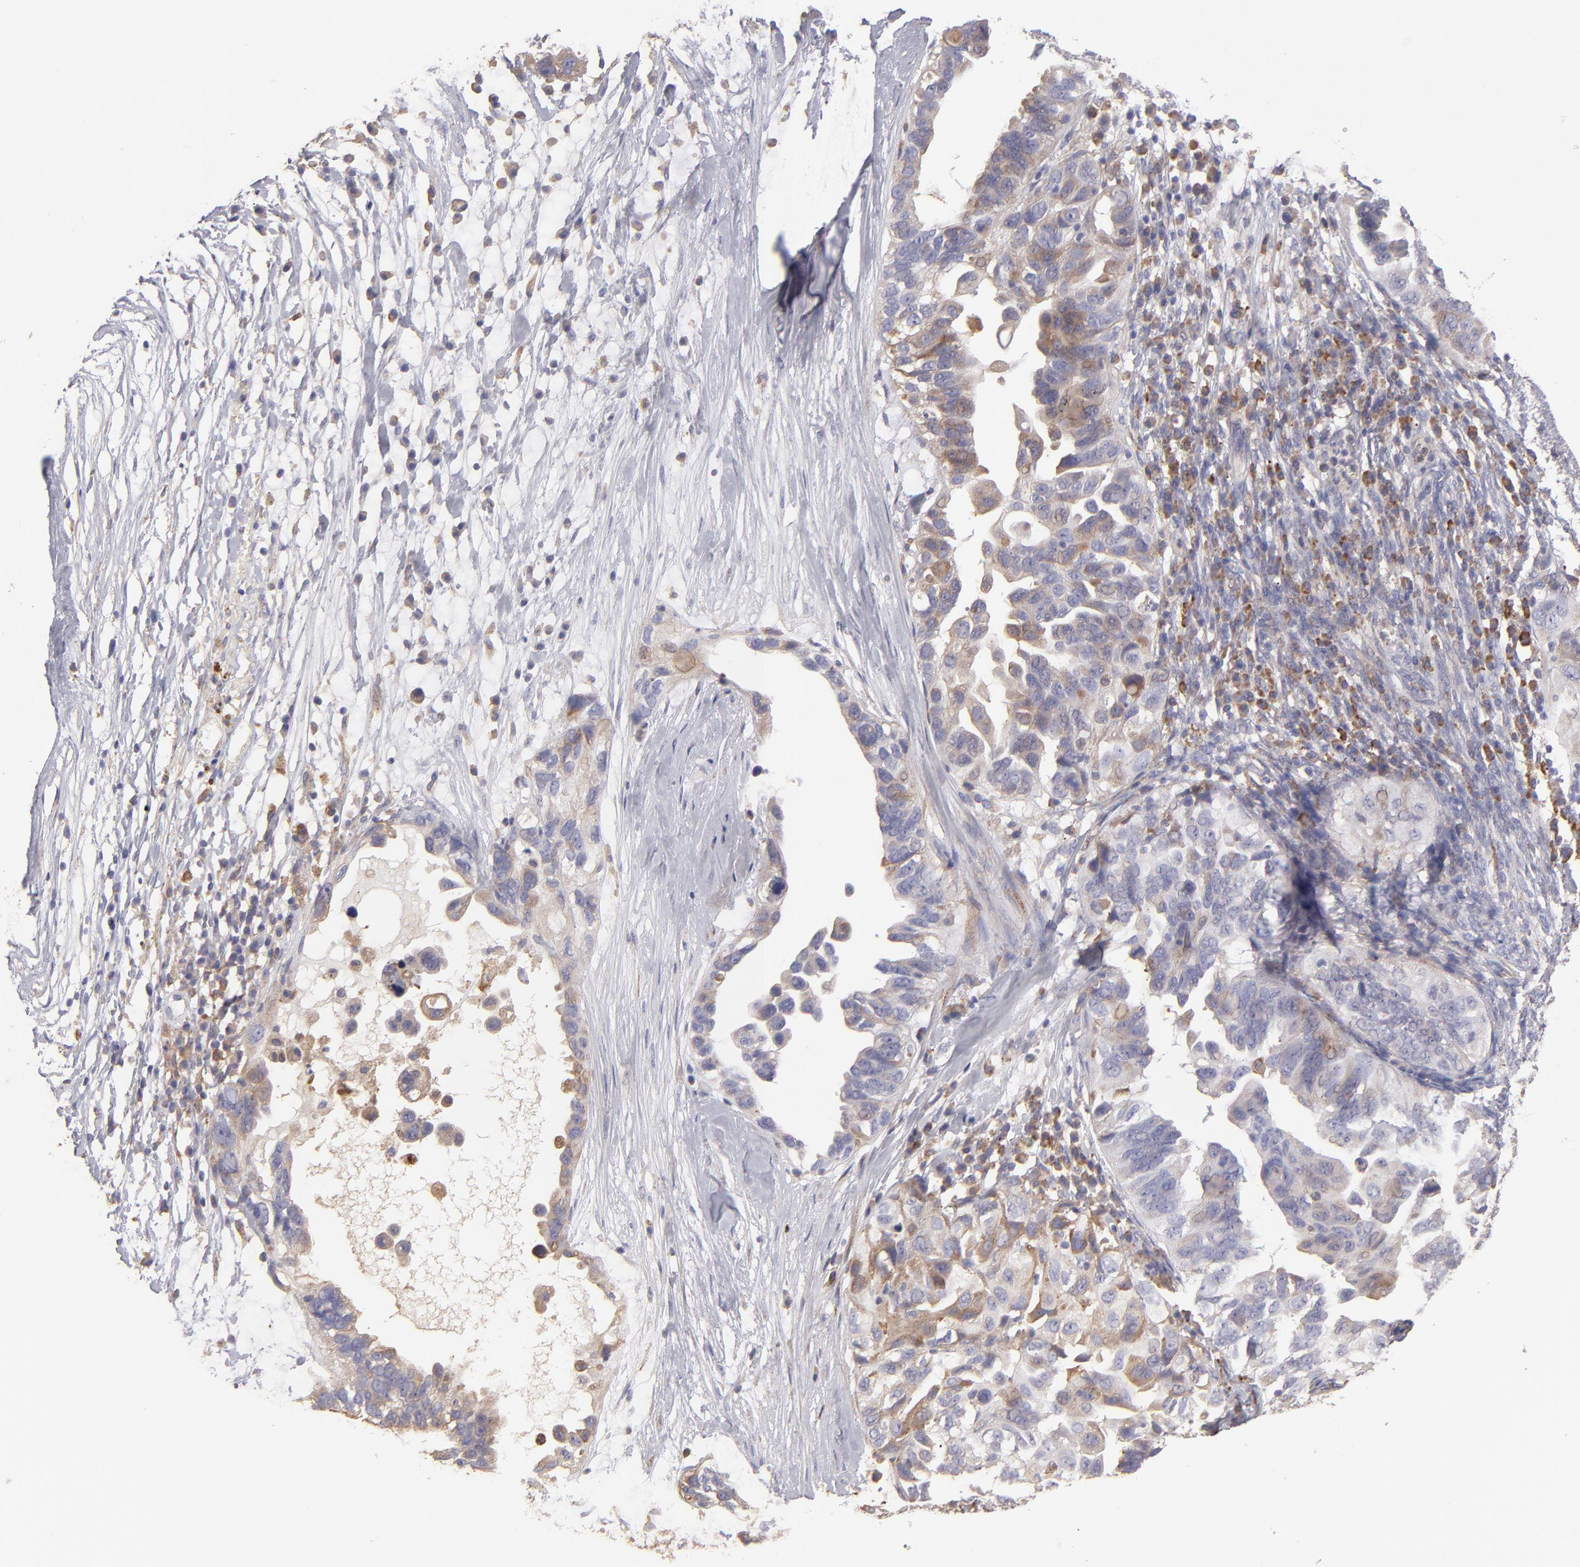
{"staining": {"intensity": "weak", "quantity": "<25%", "location": "cytoplasmic/membranous"}, "tissue": "ovarian cancer", "cell_type": "Tumor cells", "image_type": "cancer", "snomed": [{"axis": "morphology", "description": "Cystadenocarcinoma, serous, NOS"}, {"axis": "topography", "description": "Ovary"}], "caption": "A photomicrograph of ovarian cancer (serous cystadenocarcinoma) stained for a protein exhibits no brown staining in tumor cells.", "gene": "CALR", "patient": {"sex": "female", "age": 82}}